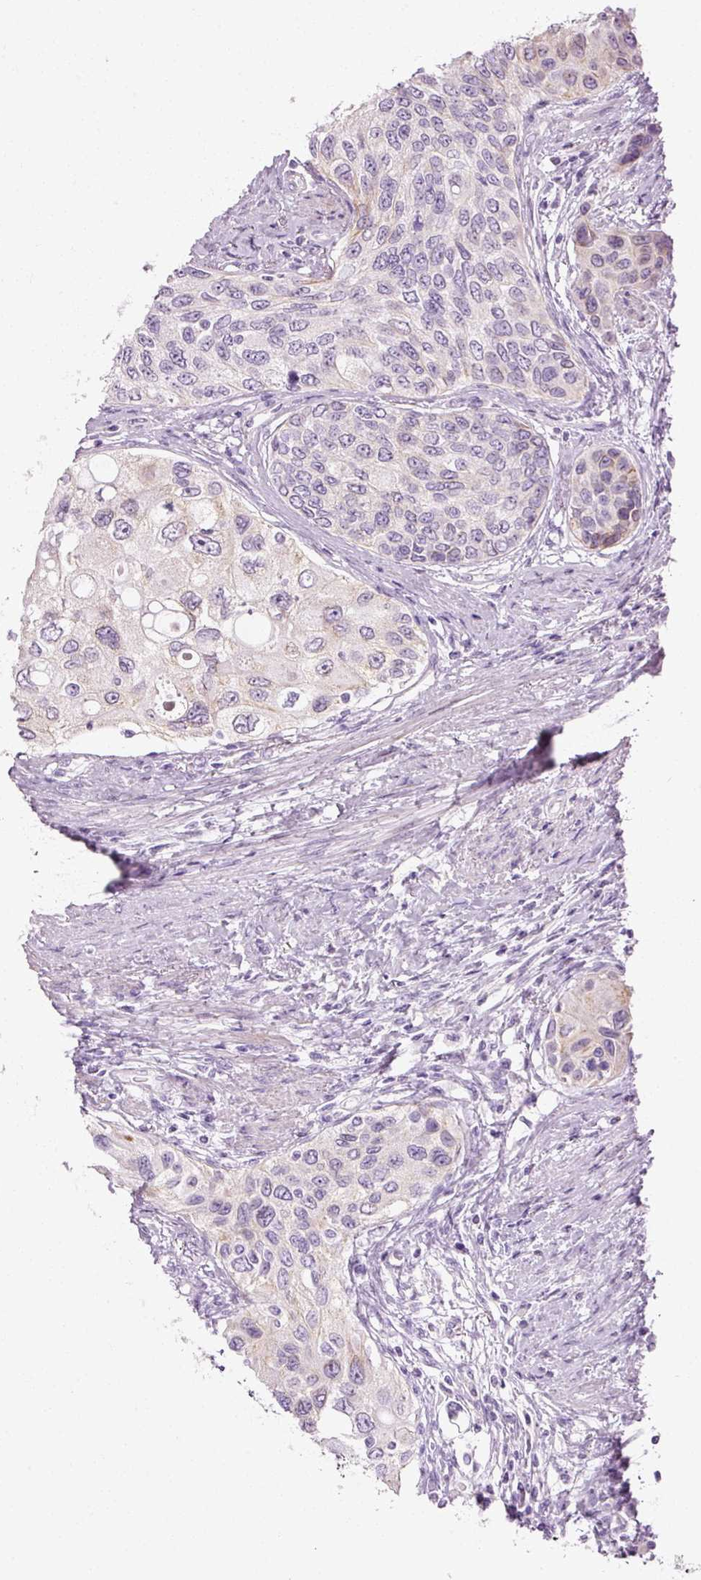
{"staining": {"intensity": "negative", "quantity": "none", "location": "none"}, "tissue": "urothelial cancer", "cell_type": "Tumor cells", "image_type": "cancer", "snomed": [{"axis": "morphology", "description": "Urothelial carcinoma, High grade"}, {"axis": "topography", "description": "Urinary bladder"}], "caption": "Immunohistochemistry photomicrograph of urothelial cancer stained for a protein (brown), which demonstrates no expression in tumor cells.", "gene": "ANKRD20A1", "patient": {"sex": "female", "age": 56}}